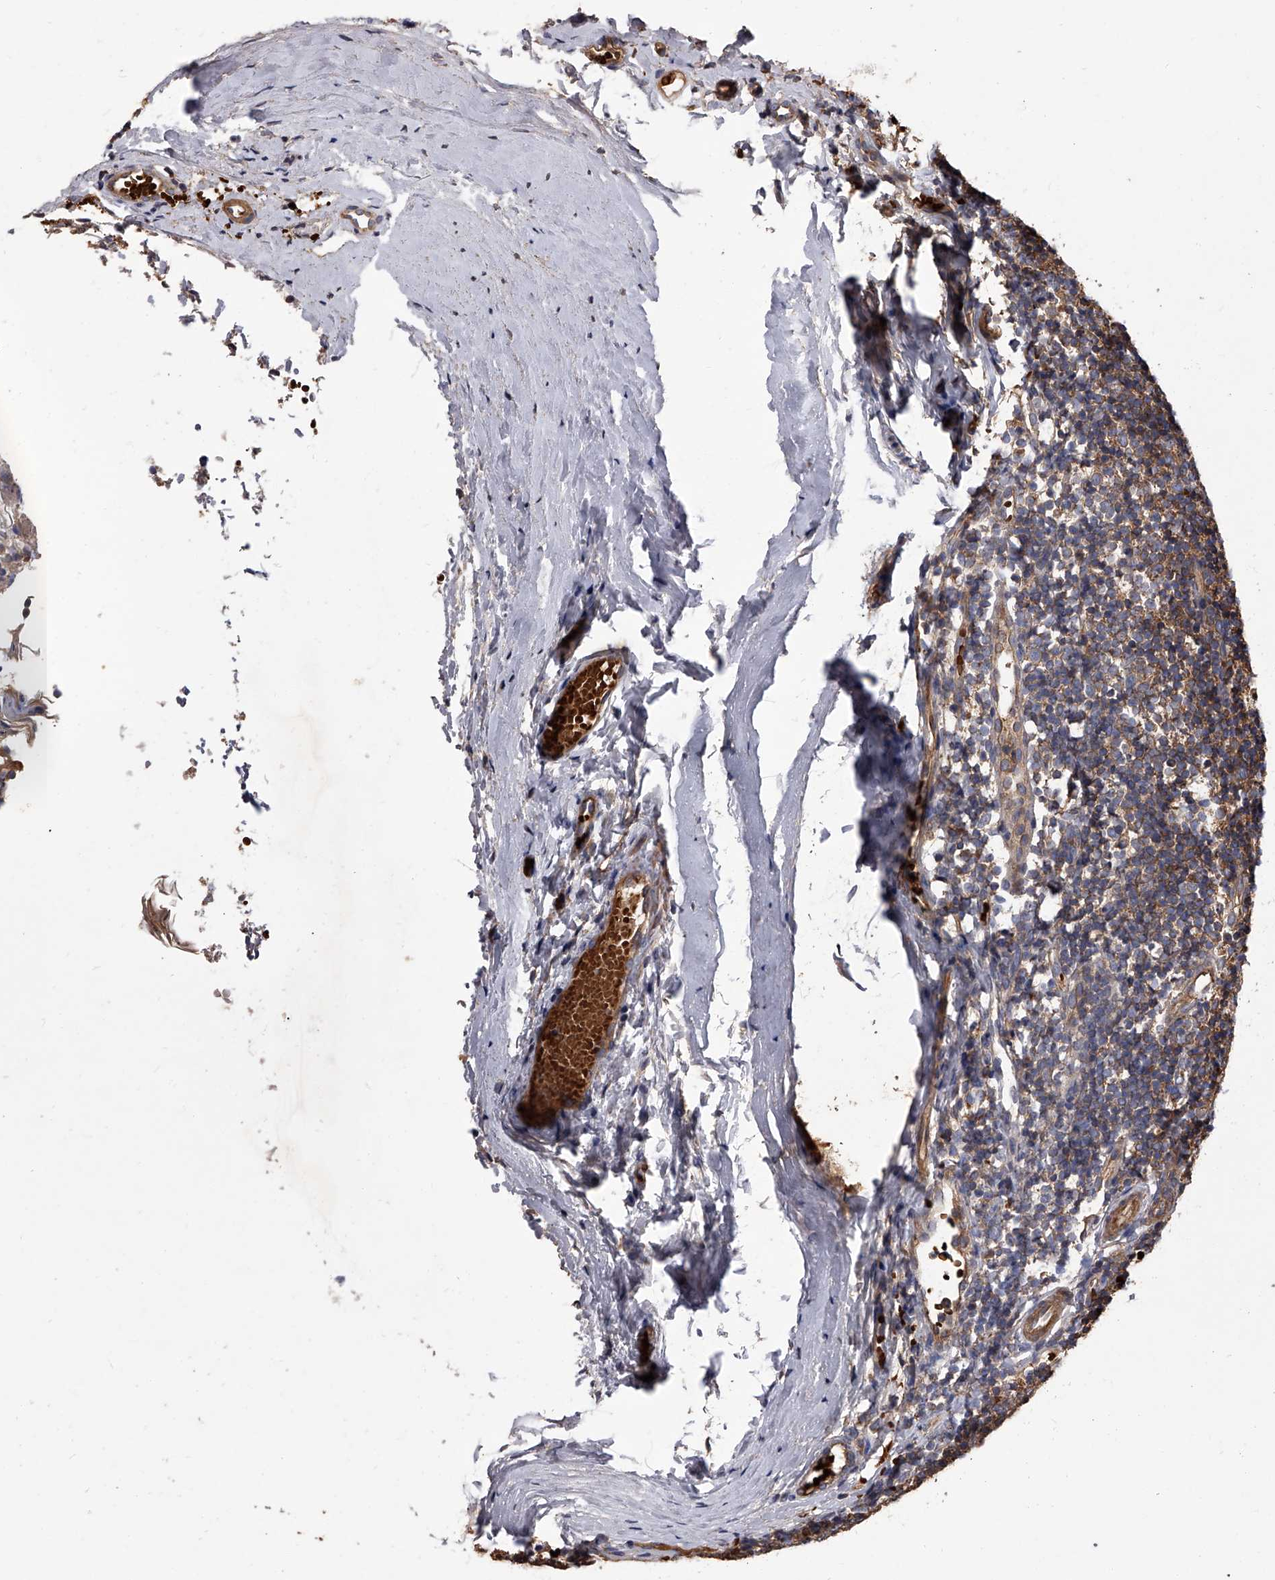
{"staining": {"intensity": "moderate", "quantity": ">75%", "location": "cytoplasmic/membranous"}, "tissue": "tonsil", "cell_type": "Germinal center cells", "image_type": "normal", "snomed": [{"axis": "morphology", "description": "Normal tissue, NOS"}, {"axis": "topography", "description": "Tonsil"}], "caption": "DAB (3,3'-diaminobenzidine) immunohistochemical staining of benign human tonsil shows moderate cytoplasmic/membranous protein staining in about >75% of germinal center cells.", "gene": "STK36", "patient": {"sex": "female", "age": 19}}